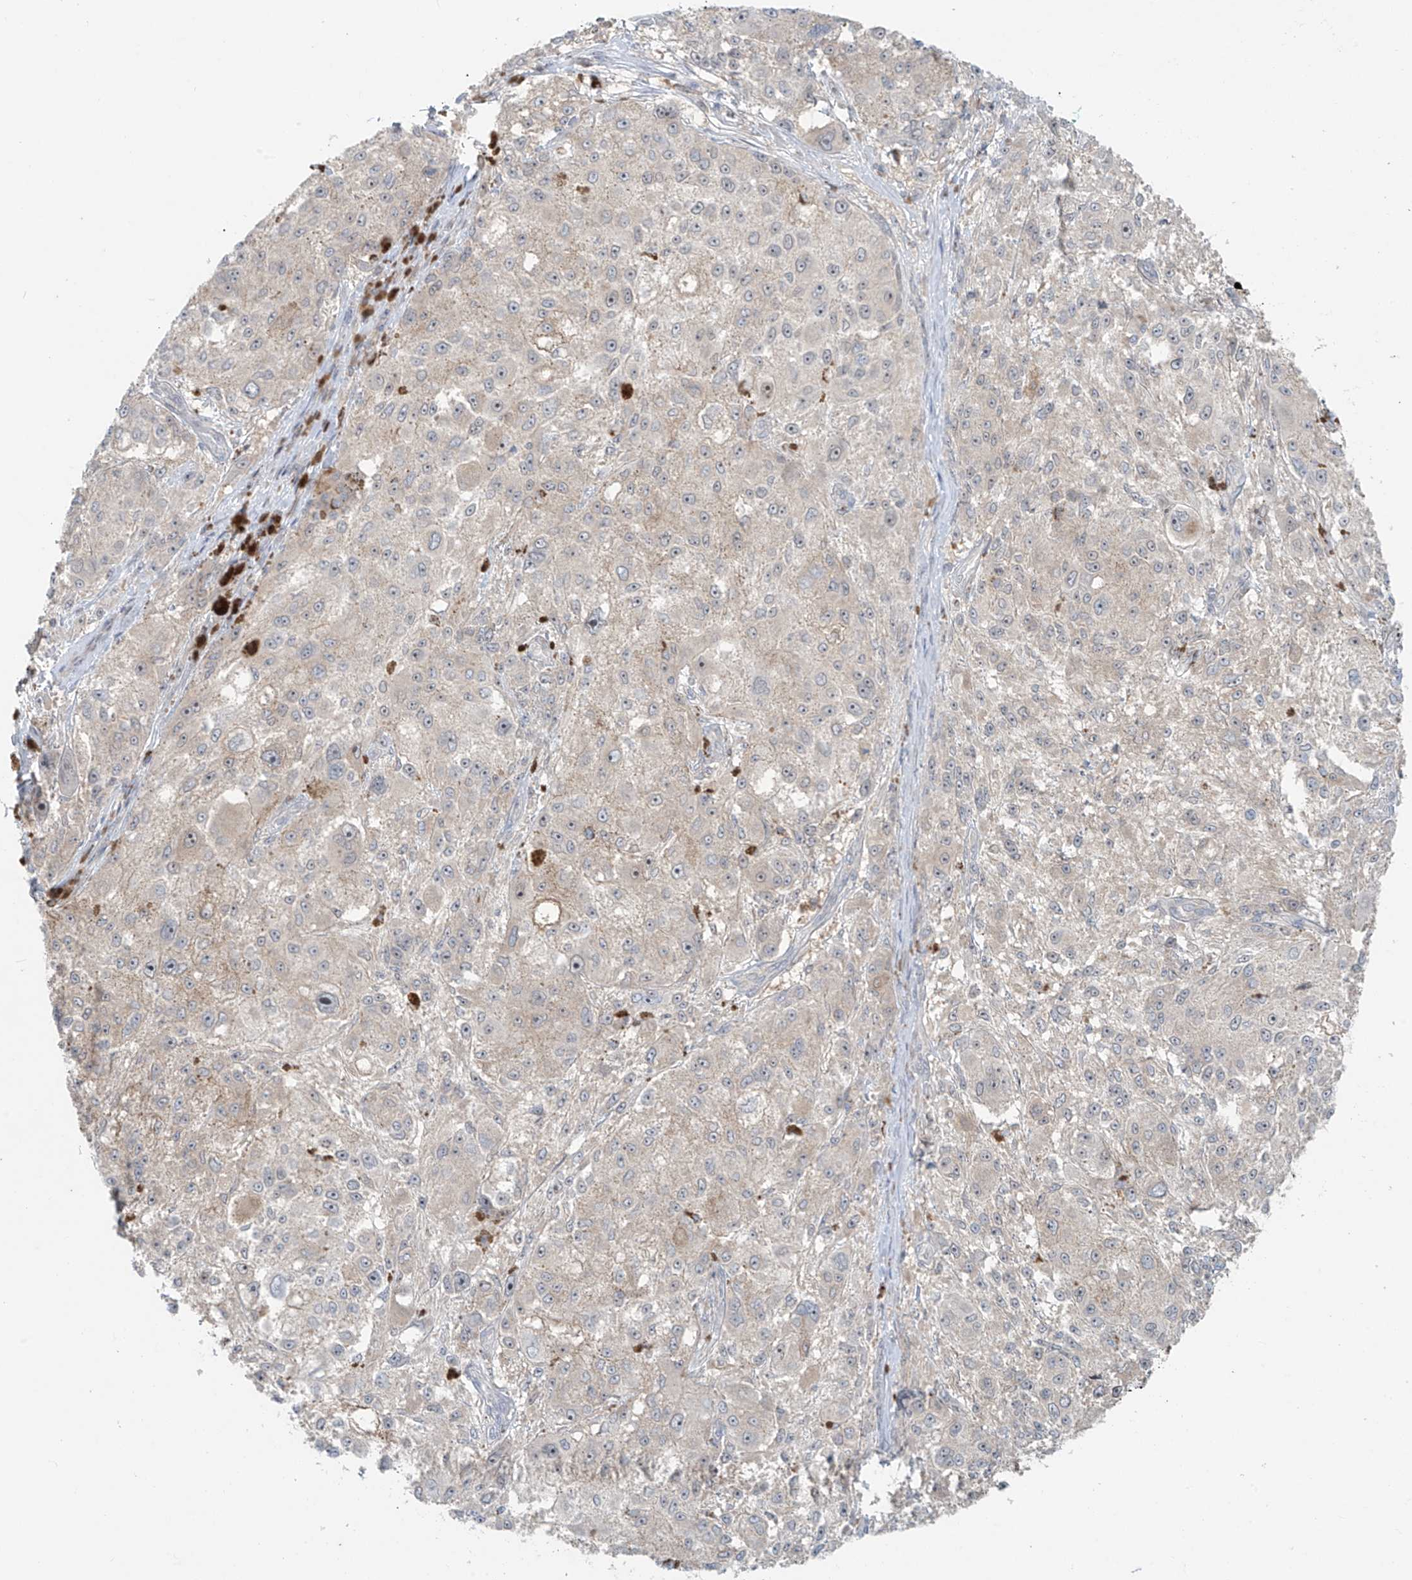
{"staining": {"intensity": "negative", "quantity": "none", "location": "none"}, "tissue": "melanoma", "cell_type": "Tumor cells", "image_type": "cancer", "snomed": [{"axis": "morphology", "description": "Necrosis, NOS"}, {"axis": "morphology", "description": "Malignant melanoma, NOS"}, {"axis": "topography", "description": "Skin"}], "caption": "Immunohistochemical staining of human melanoma exhibits no significant staining in tumor cells.", "gene": "PPAT", "patient": {"sex": "female", "age": 87}}